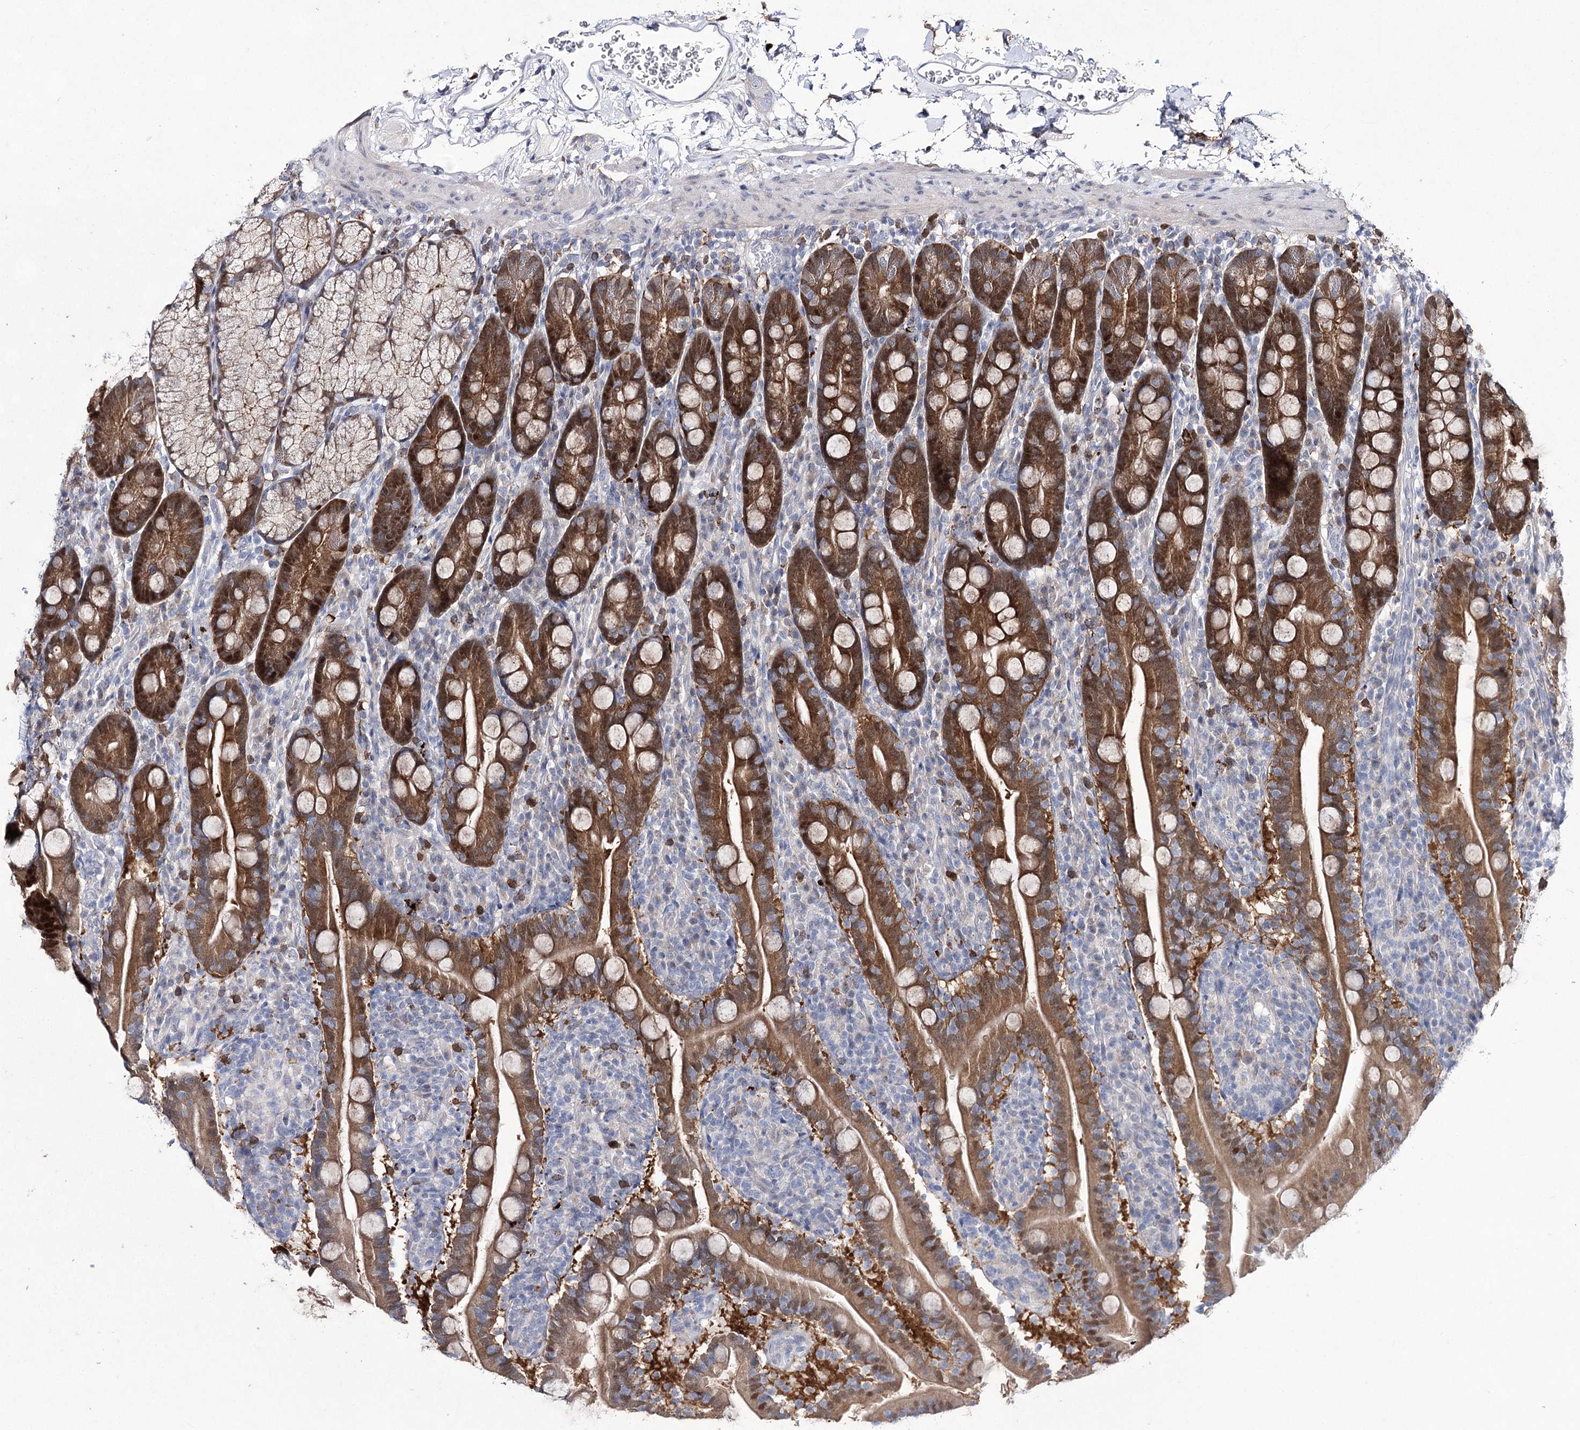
{"staining": {"intensity": "strong", "quantity": ">75%", "location": "cytoplasmic/membranous,nuclear"}, "tissue": "duodenum", "cell_type": "Glandular cells", "image_type": "normal", "snomed": [{"axis": "morphology", "description": "Normal tissue, NOS"}, {"axis": "topography", "description": "Duodenum"}], "caption": "Strong cytoplasmic/membranous,nuclear positivity is seen in about >75% of glandular cells in benign duodenum. (DAB (3,3'-diaminobenzidine) IHC with brightfield microscopy, high magnification).", "gene": "UGDH", "patient": {"sex": "male", "age": 35}}